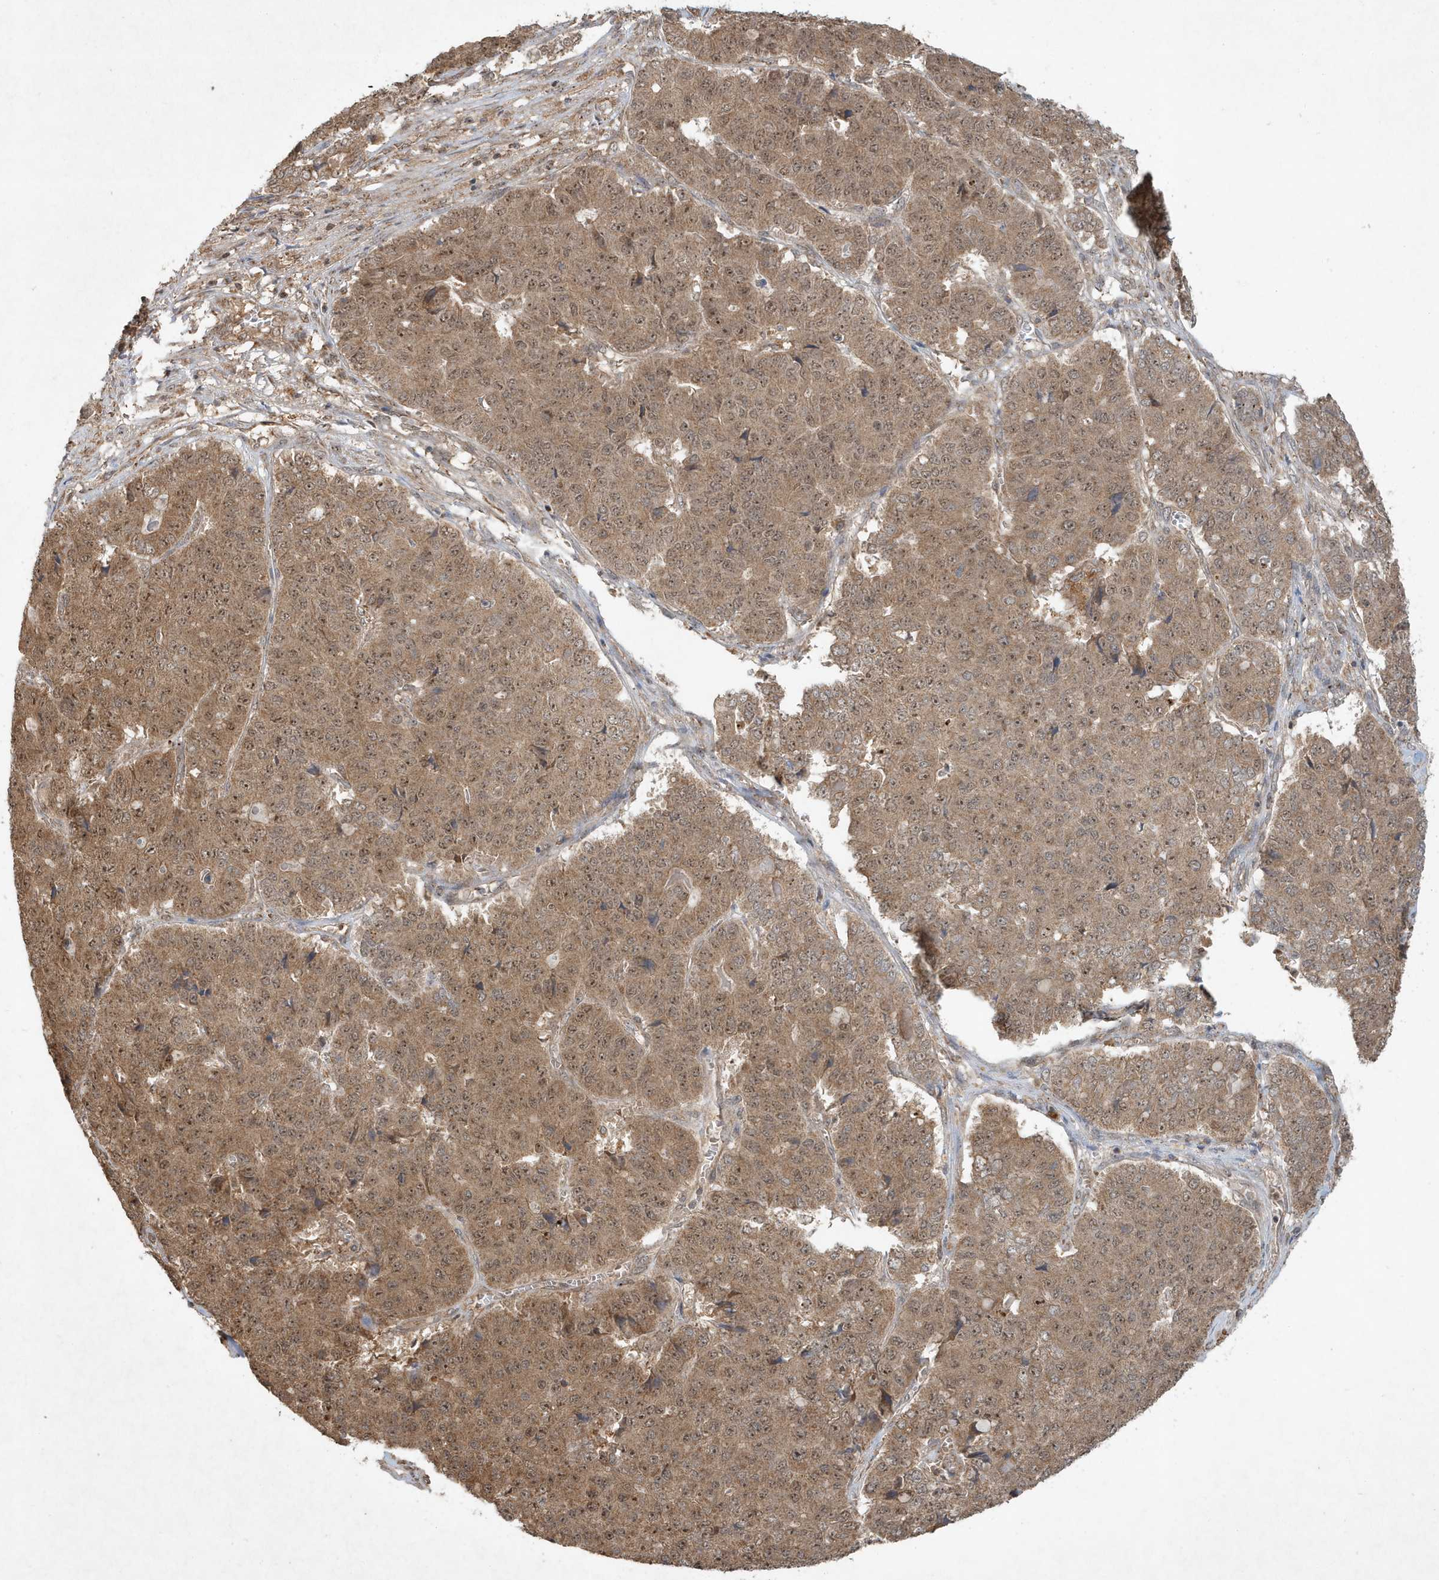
{"staining": {"intensity": "moderate", "quantity": ">75%", "location": "cytoplasmic/membranous,nuclear"}, "tissue": "pancreatic cancer", "cell_type": "Tumor cells", "image_type": "cancer", "snomed": [{"axis": "morphology", "description": "Adenocarcinoma, NOS"}, {"axis": "topography", "description": "Pancreas"}], "caption": "The histopathology image displays immunohistochemical staining of pancreatic cancer. There is moderate cytoplasmic/membranous and nuclear expression is identified in about >75% of tumor cells. The staining is performed using DAB brown chromogen to label protein expression. The nuclei are counter-stained blue using hematoxylin.", "gene": "ABCB9", "patient": {"sex": "male", "age": 50}}